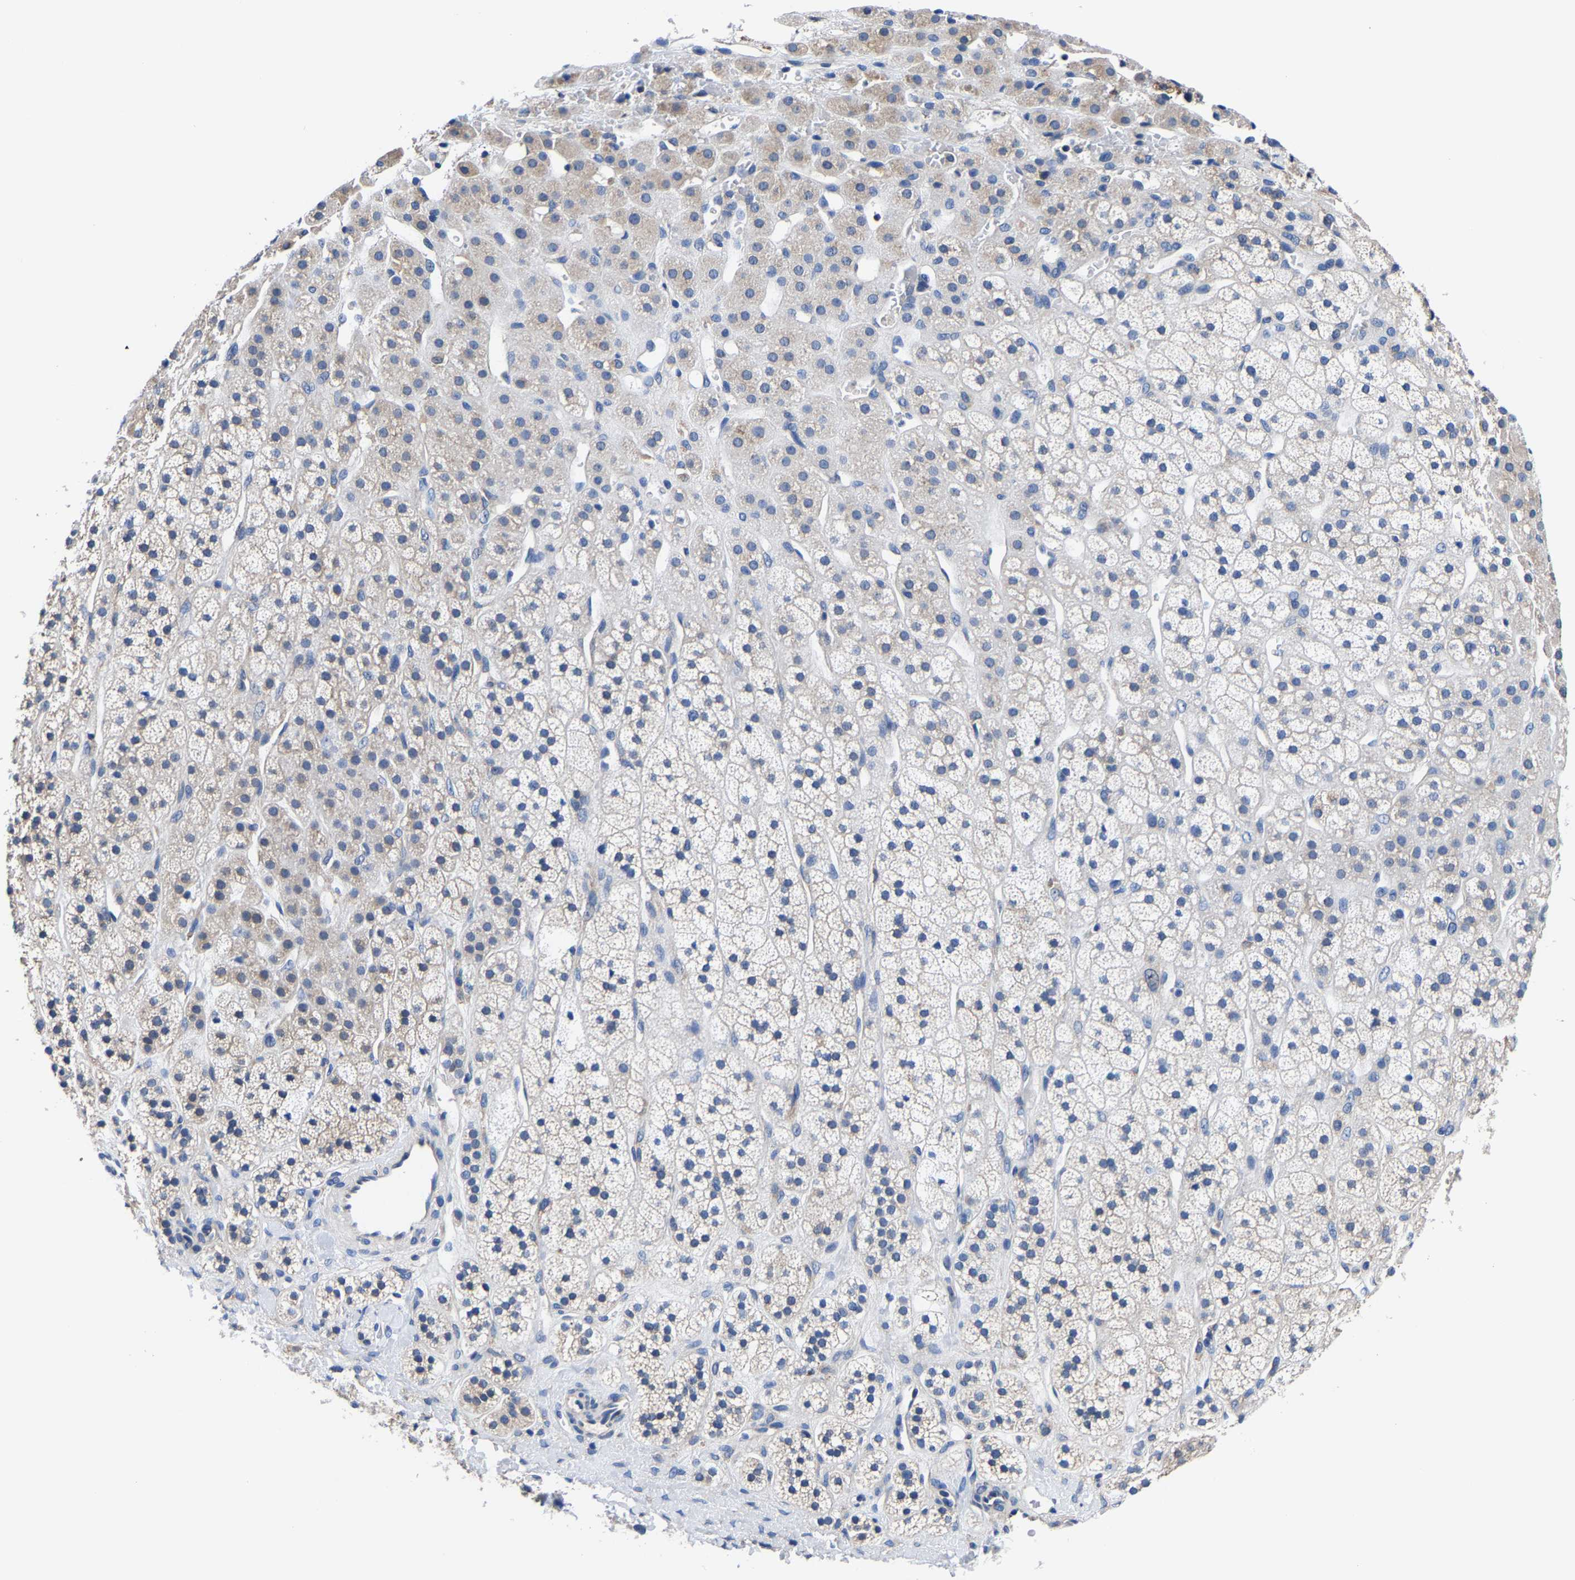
{"staining": {"intensity": "weak", "quantity": "<25%", "location": "cytoplasmic/membranous"}, "tissue": "adrenal gland", "cell_type": "Glandular cells", "image_type": "normal", "snomed": [{"axis": "morphology", "description": "Normal tissue, NOS"}, {"axis": "topography", "description": "Adrenal gland"}], "caption": "There is no significant expression in glandular cells of adrenal gland. (Immunohistochemistry, brightfield microscopy, high magnification).", "gene": "SRPK2", "patient": {"sex": "male", "age": 56}}